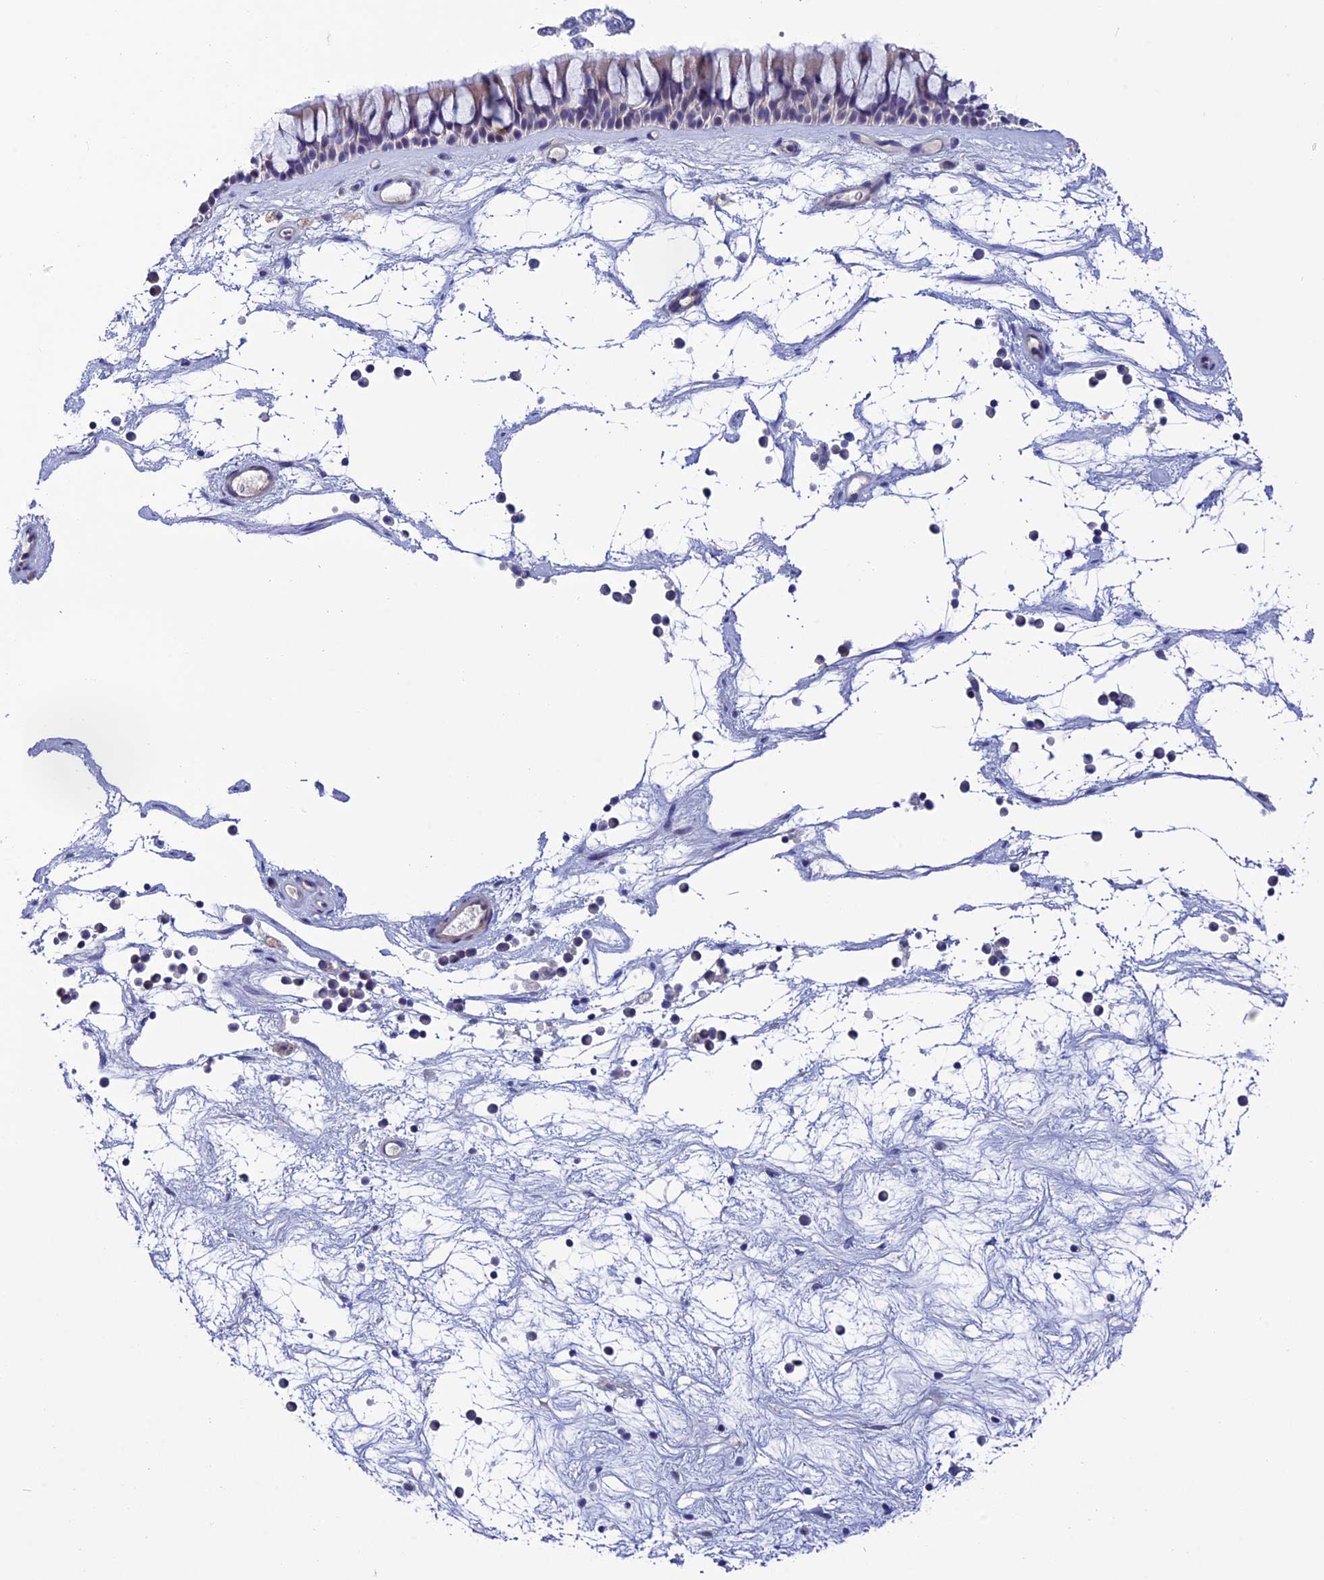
{"staining": {"intensity": "negative", "quantity": "none", "location": "none"}, "tissue": "nasopharynx", "cell_type": "Respiratory epithelial cells", "image_type": "normal", "snomed": [{"axis": "morphology", "description": "Normal tissue, NOS"}, {"axis": "topography", "description": "Nasopharynx"}], "caption": "An image of nasopharynx stained for a protein displays no brown staining in respiratory epithelial cells.", "gene": "FAM178B", "patient": {"sex": "male", "age": 64}}